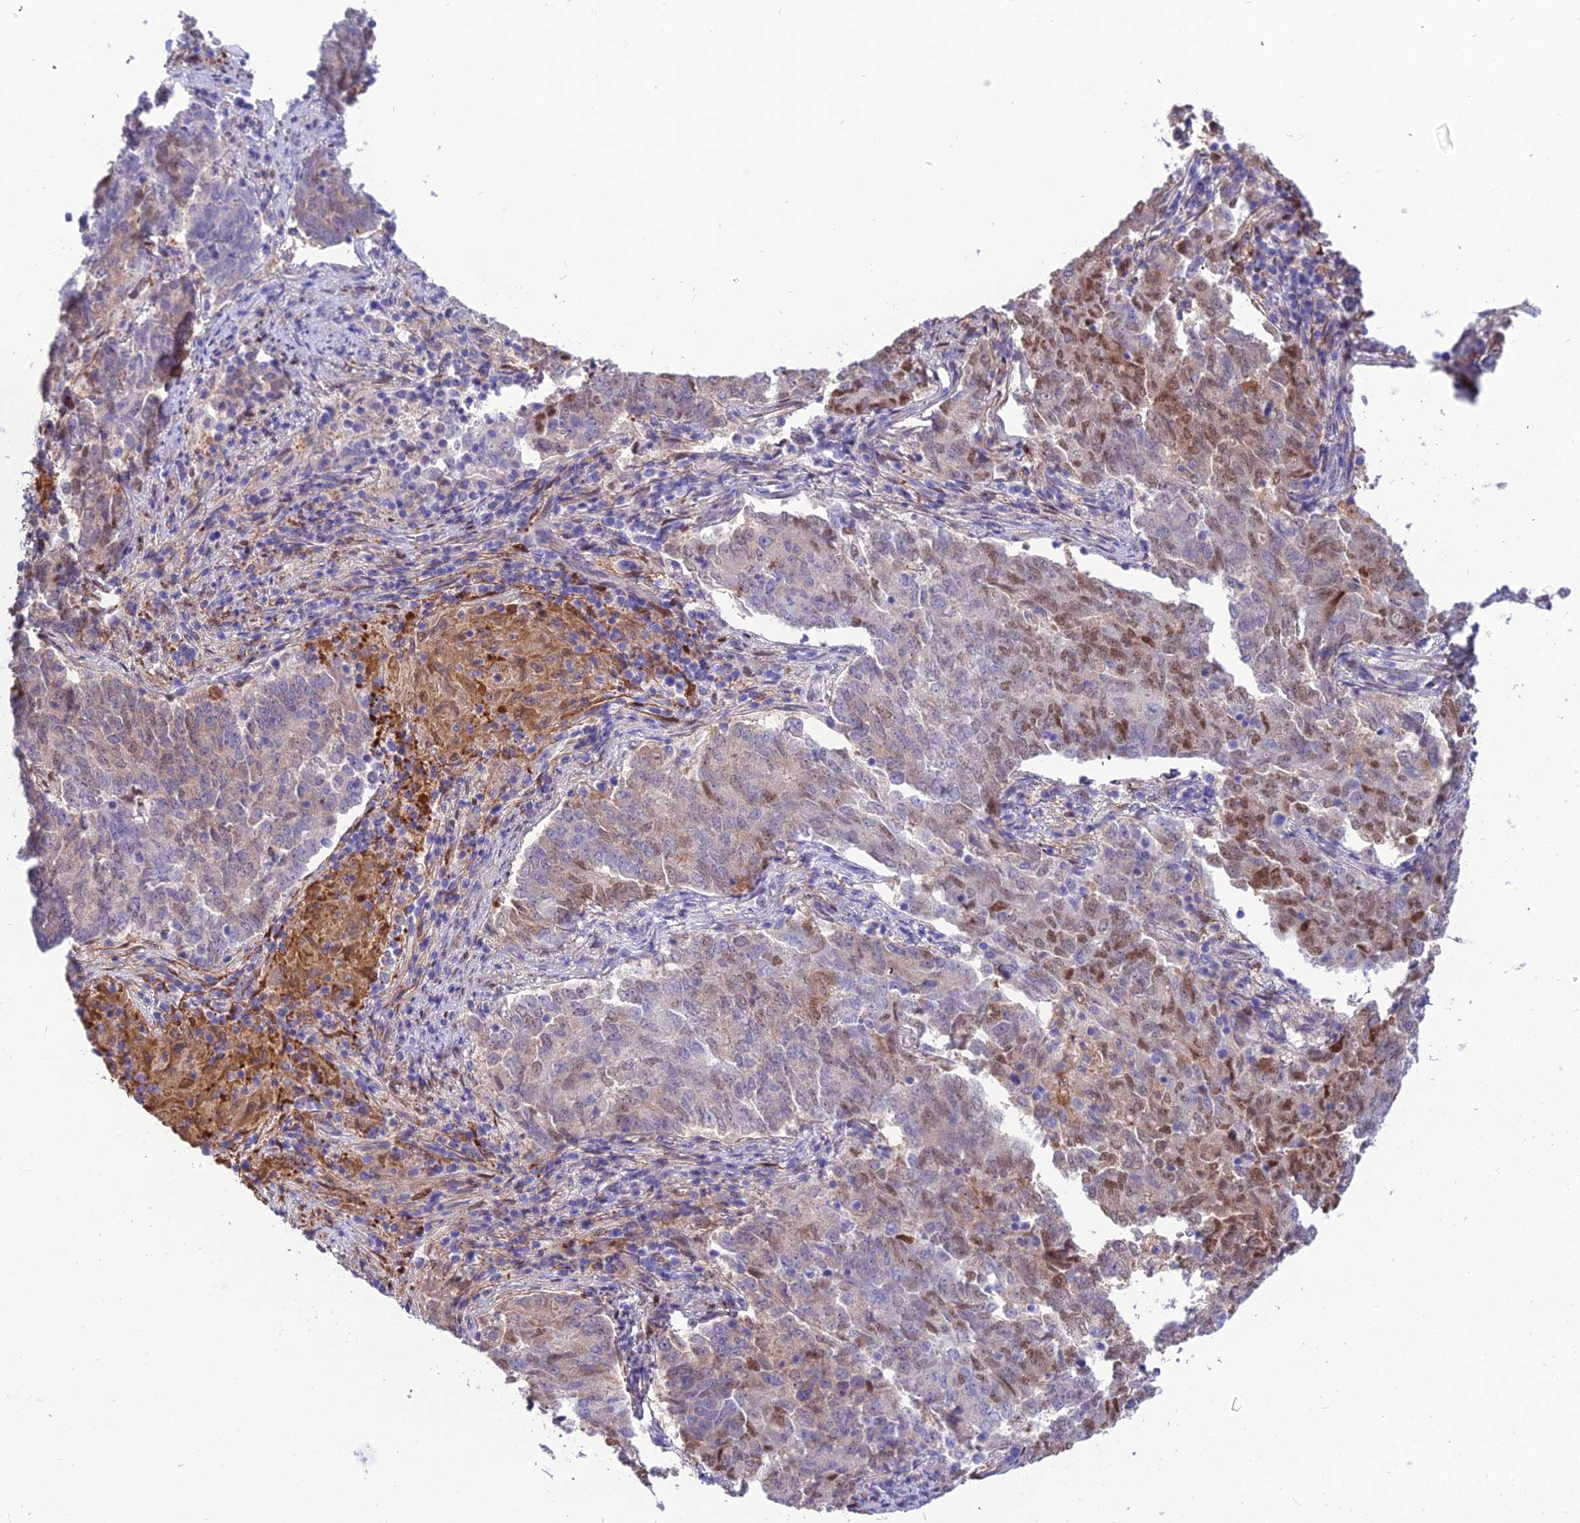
{"staining": {"intensity": "moderate", "quantity": "<25%", "location": "nuclear"}, "tissue": "endometrial cancer", "cell_type": "Tumor cells", "image_type": "cancer", "snomed": [{"axis": "morphology", "description": "Adenocarcinoma, NOS"}, {"axis": "topography", "description": "Endometrium"}], "caption": "Immunohistochemical staining of endometrial adenocarcinoma shows low levels of moderate nuclear expression in approximately <25% of tumor cells.", "gene": "MB21D2", "patient": {"sex": "female", "age": 80}}